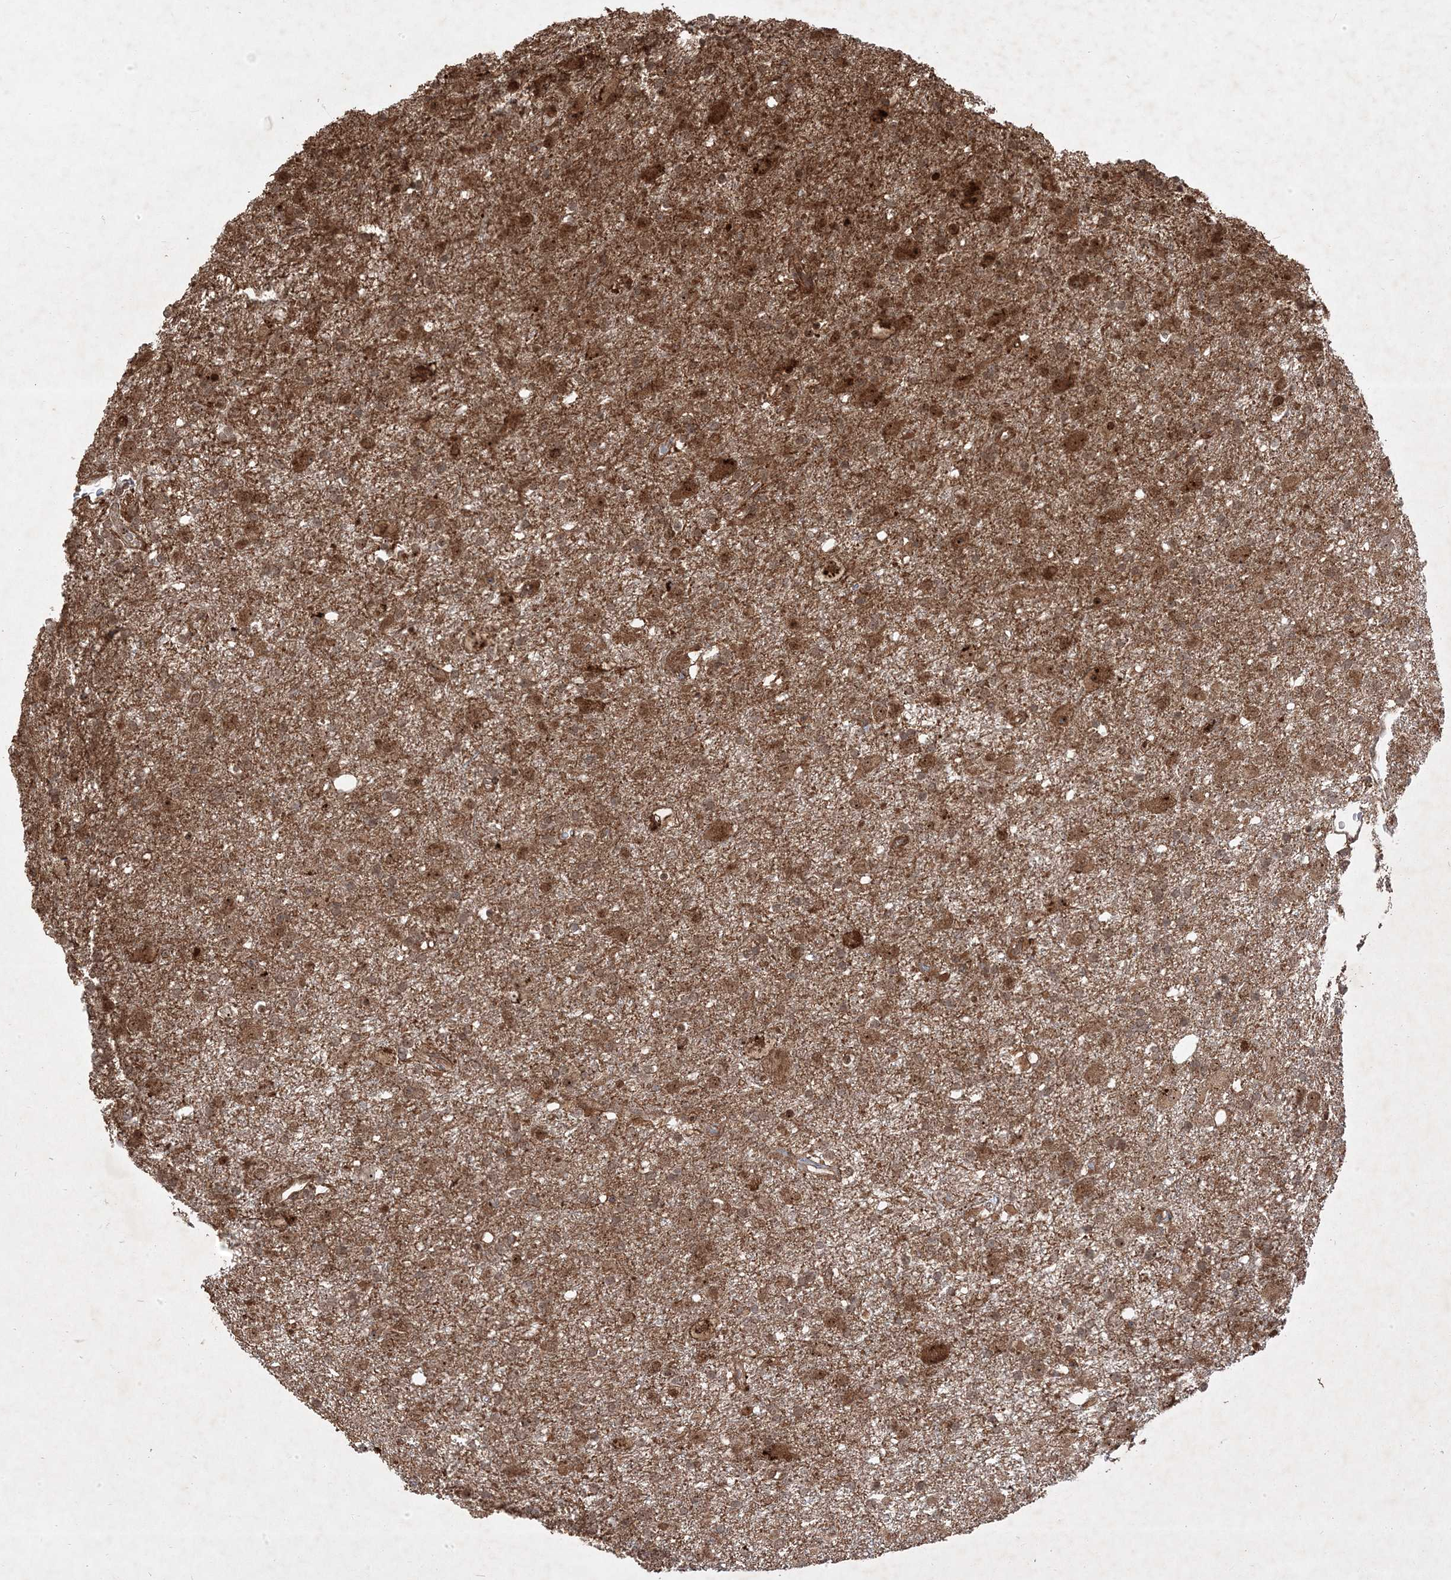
{"staining": {"intensity": "moderate", "quantity": ">75%", "location": "cytoplasmic/membranous,nuclear"}, "tissue": "glioma", "cell_type": "Tumor cells", "image_type": "cancer", "snomed": [{"axis": "morphology", "description": "Glioma, malignant, Low grade"}, {"axis": "topography", "description": "Brain"}], "caption": "An image of human glioma stained for a protein displays moderate cytoplasmic/membranous and nuclear brown staining in tumor cells.", "gene": "PLEKHM2", "patient": {"sex": "male", "age": 65}}